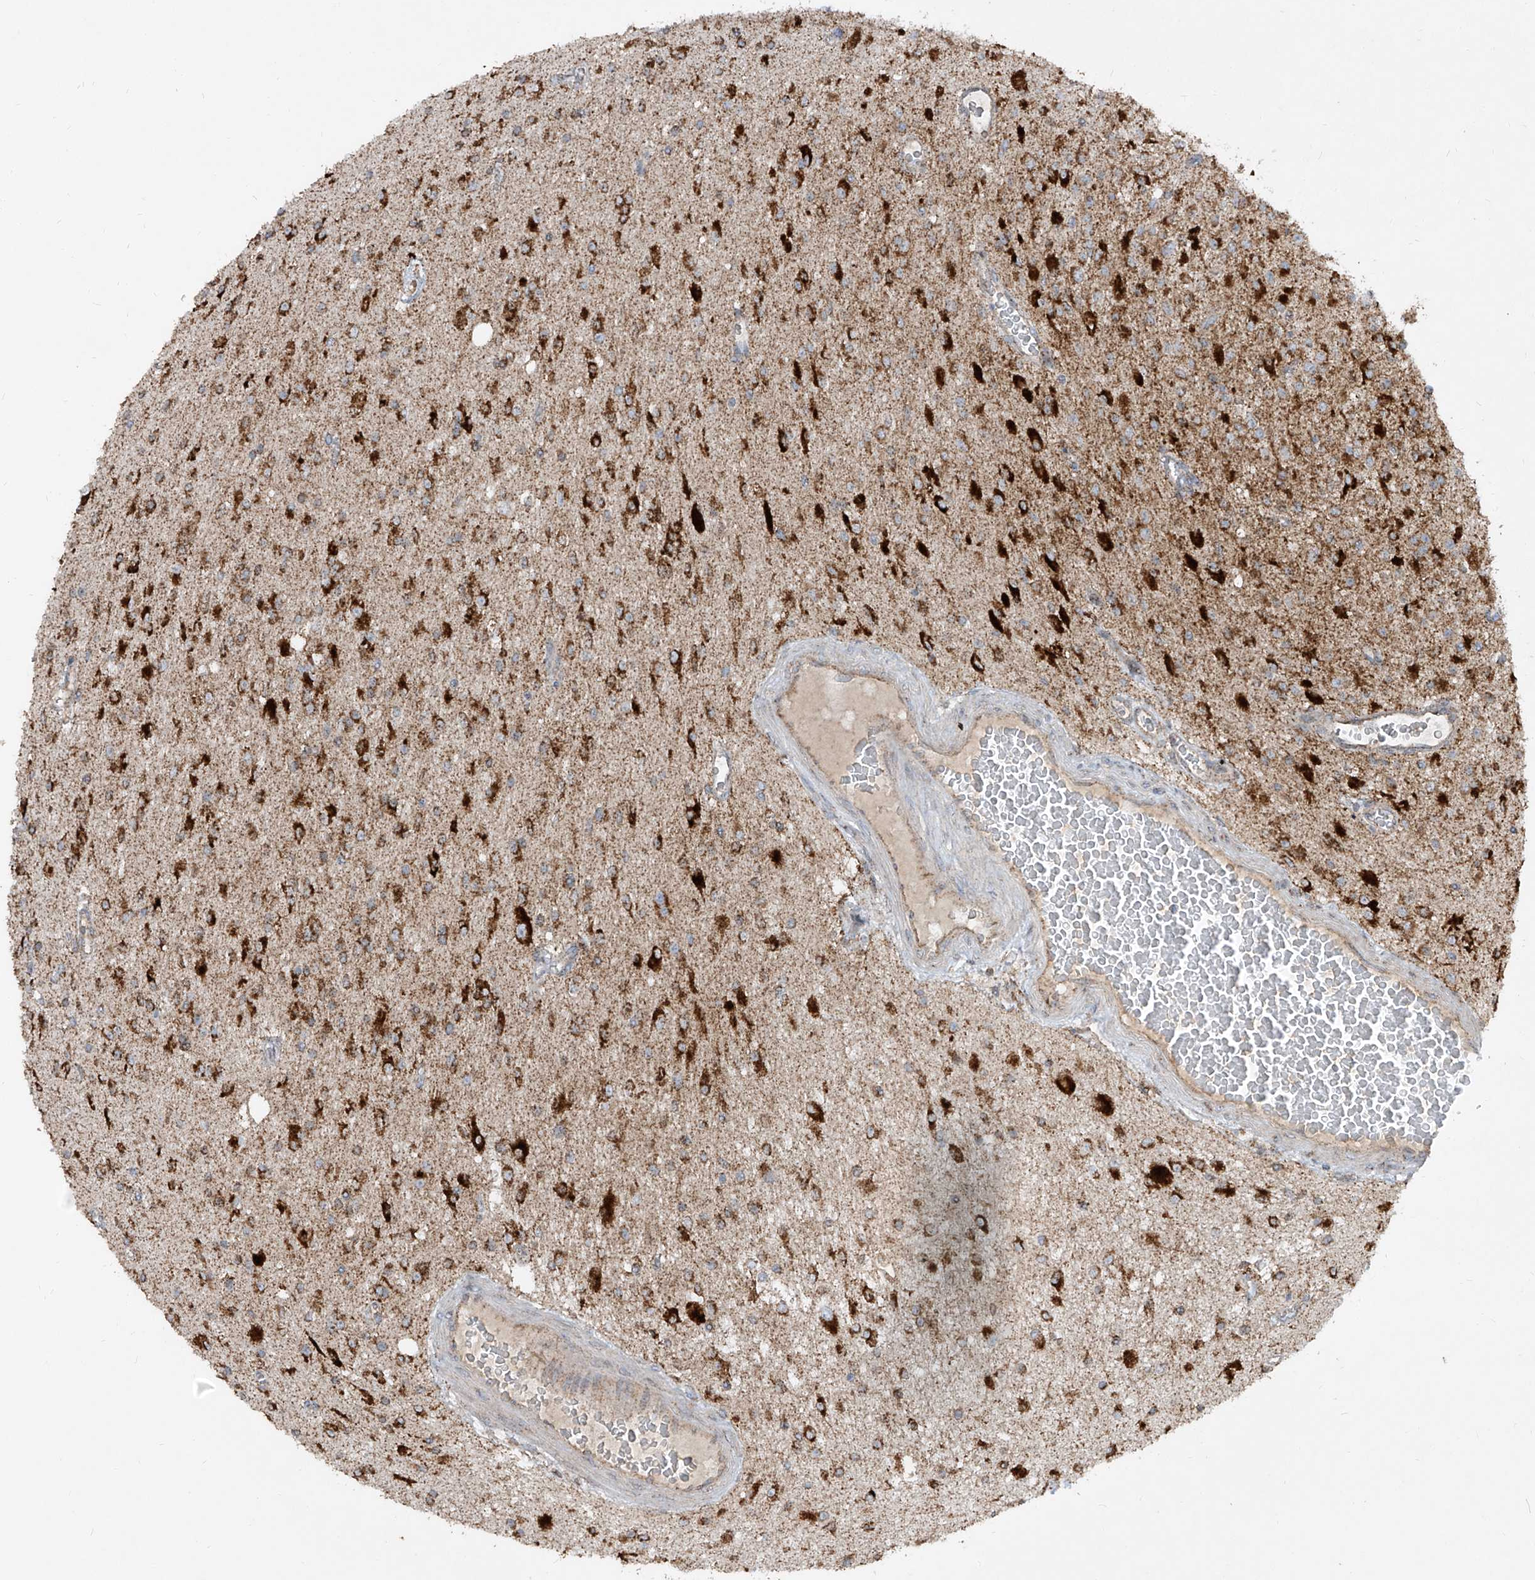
{"staining": {"intensity": "strong", "quantity": ">75%", "location": "cytoplasmic/membranous"}, "tissue": "glioma", "cell_type": "Tumor cells", "image_type": "cancer", "snomed": [{"axis": "morphology", "description": "Glioma, malignant, High grade"}, {"axis": "topography", "description": "Brain"}], "caption": "This micrograph exhibits immunohistochemistry (IHC) staining of glioma, with high strong cytoplasmic/membranous staining in approximately >75% of tumor cells.", "gene": "ABCD3", "patient": {"sex": "male", "age": 34}}